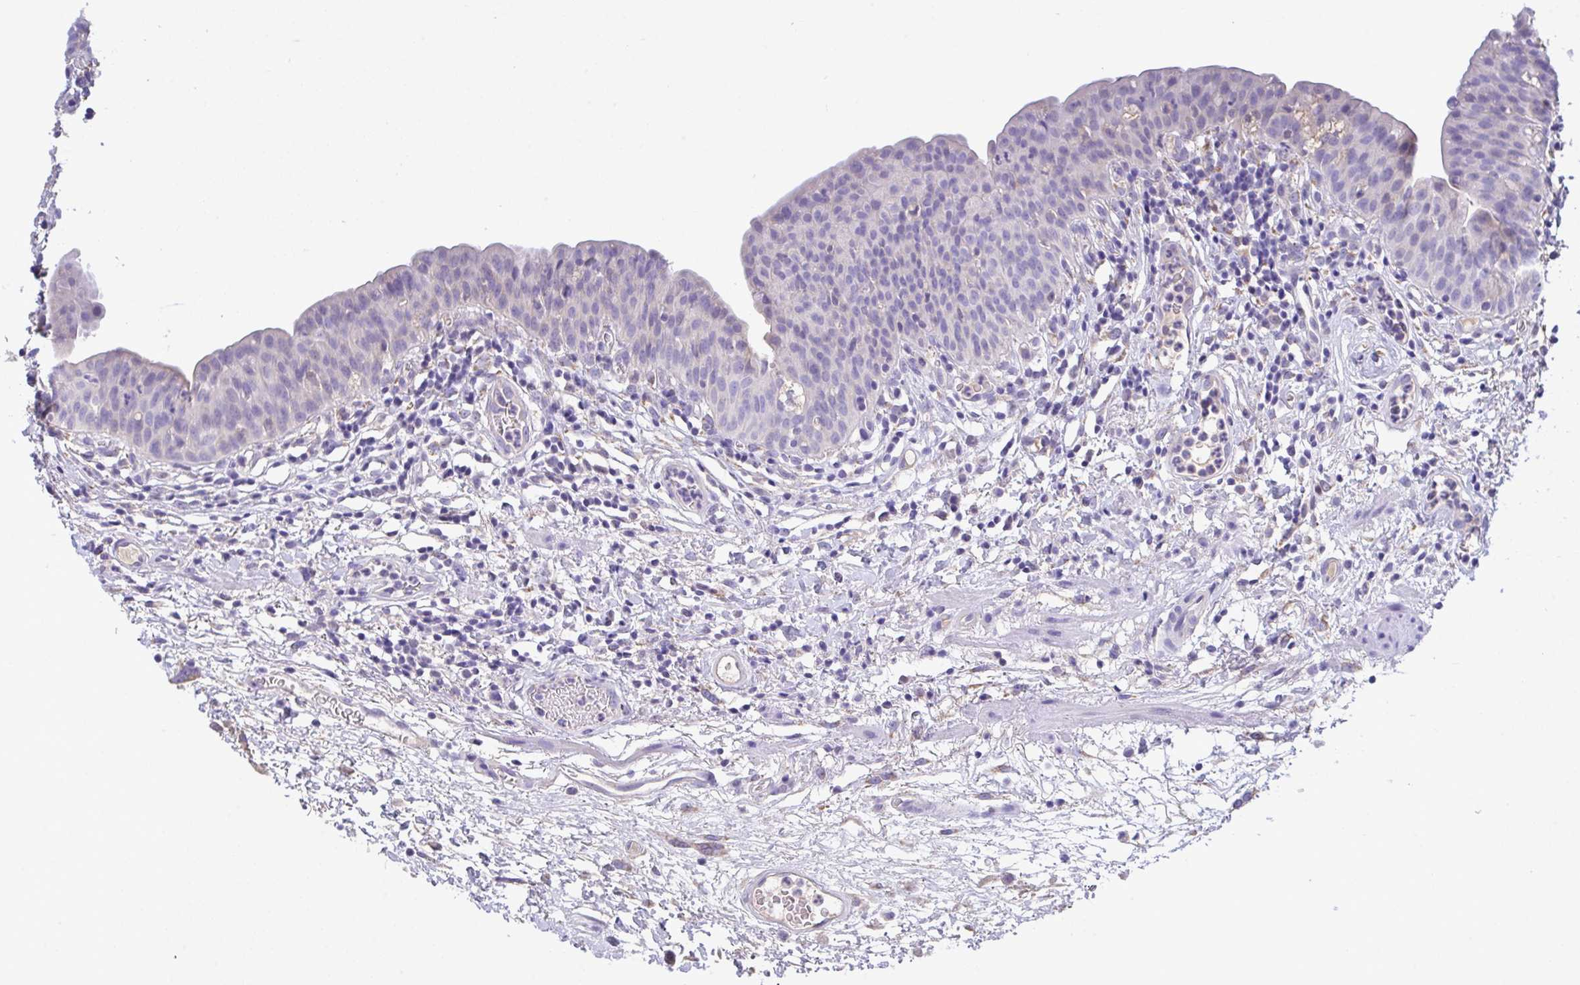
{"staining": {"intensity": "negative", "quantity": "none", "location": "none"}, "tissue": "urinary bladder", "cell_type": "Urothelial cells", "image_type": "normal", "snomed": [{"axis": "morphology", "description": "Normal tissue, NOS"}, {"axis": "morphology", "description": "Inflammation, NOS"}, {"axis": "topography", "description": "Urinary bladder"}], "caption": "Urothelial cells show no significant protein staining in unremarkable urinary bladder. (DAB IHC visualized using brightfield microscopy, high magnification).", "gene": "CA10", "patient": {"sex": "male", "age": 57}}